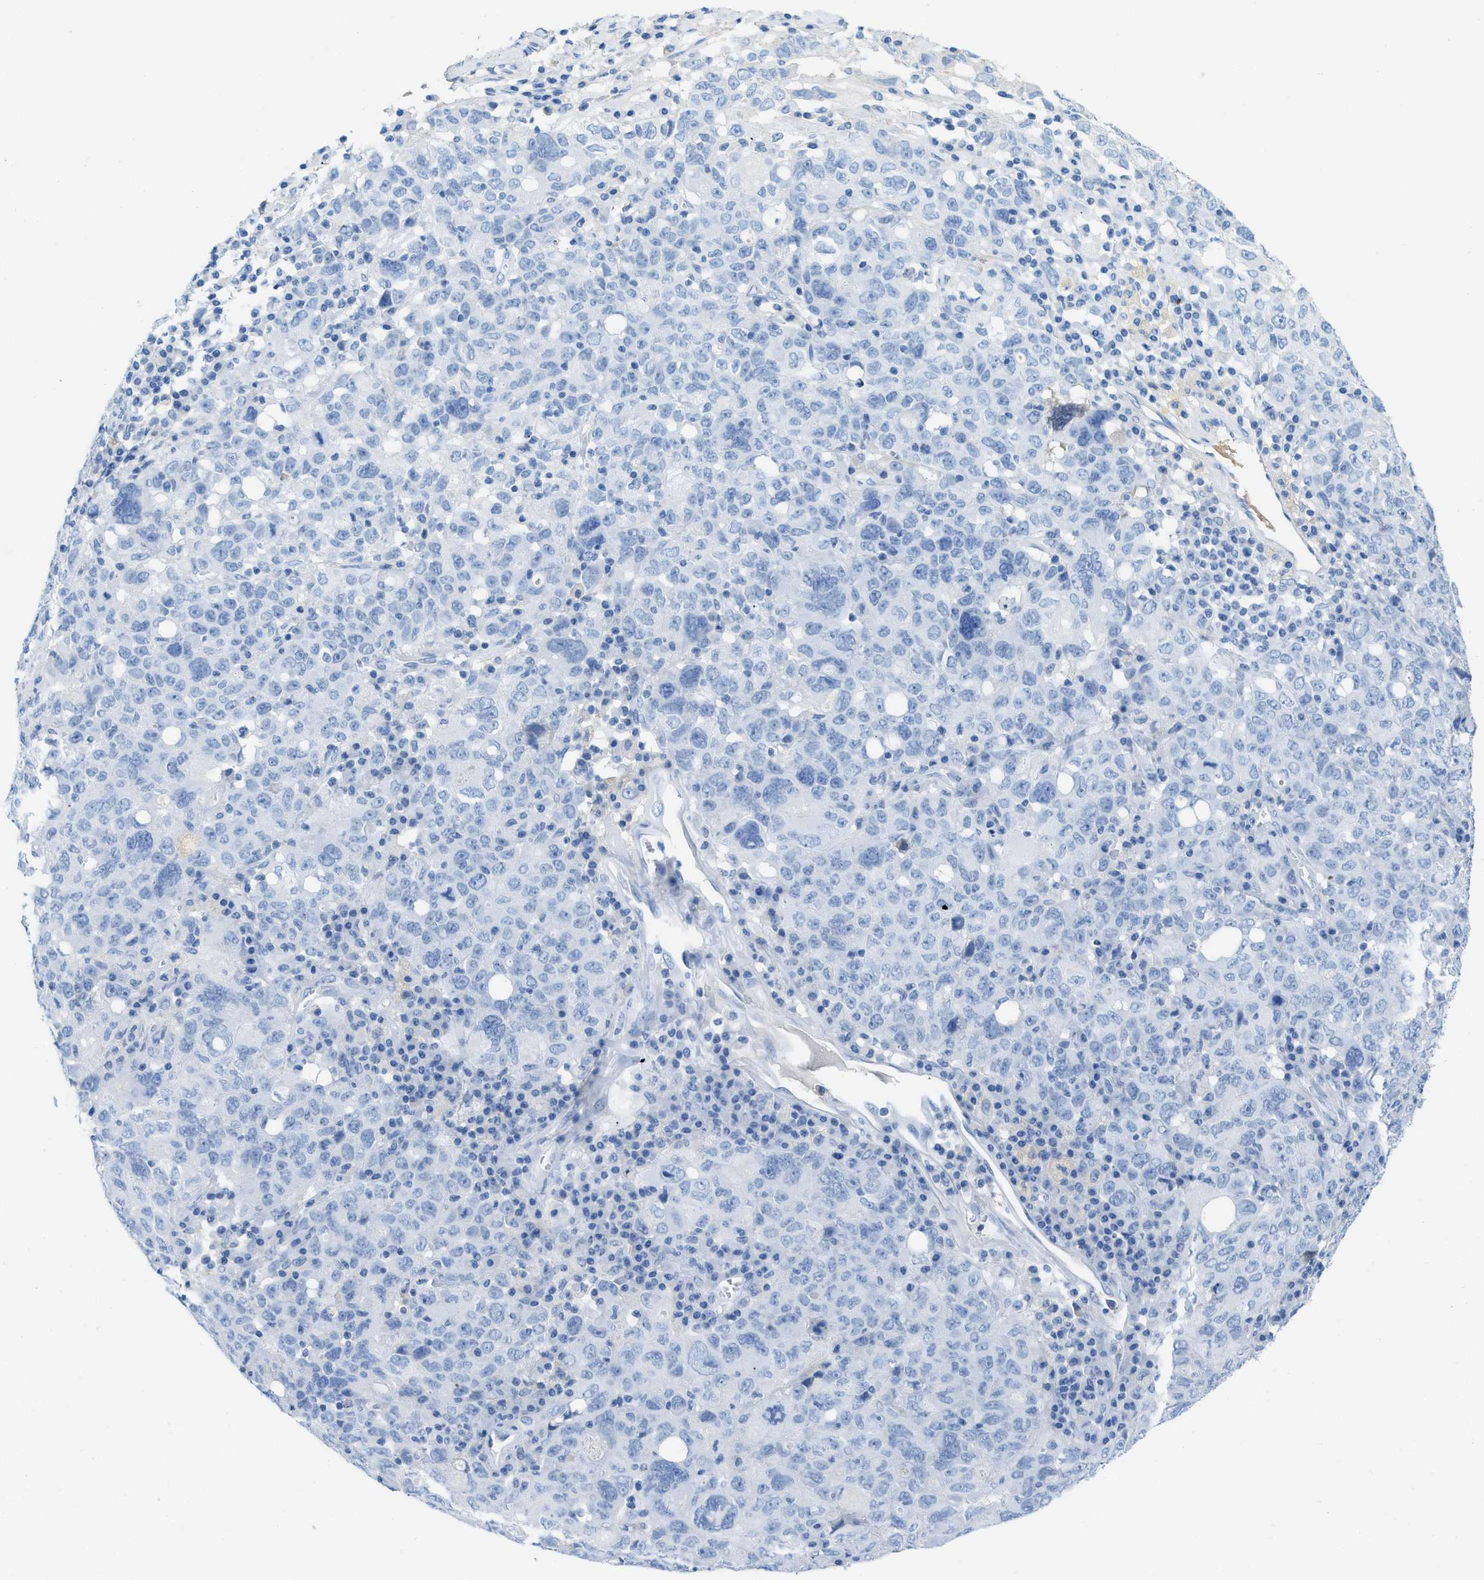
{"staining": {"intensity": "negative", "quantity": "none", "location": "none"}, "tissue": "ovarian cancer", "cell_type": "Tumor cells", "image_type": "cancer", "snomed": [{"axis": "morphology", "description": "Carcinoma, endometroid"}, {"axis": "topography", "description": "Ovary"}], "caption": "Ovarian endometroid carcinoma was stained to show a protein in brown. There is no significant expression in tumor cells. Brightfield microscopy of immunohistochemistry stained with DAB (3,3'-diaminobenzidine) (brown) and hematoxylin (blue), captured at high magnification.", "gene": "COL3A1", "patient": {"sex": "female", "age": 62}}